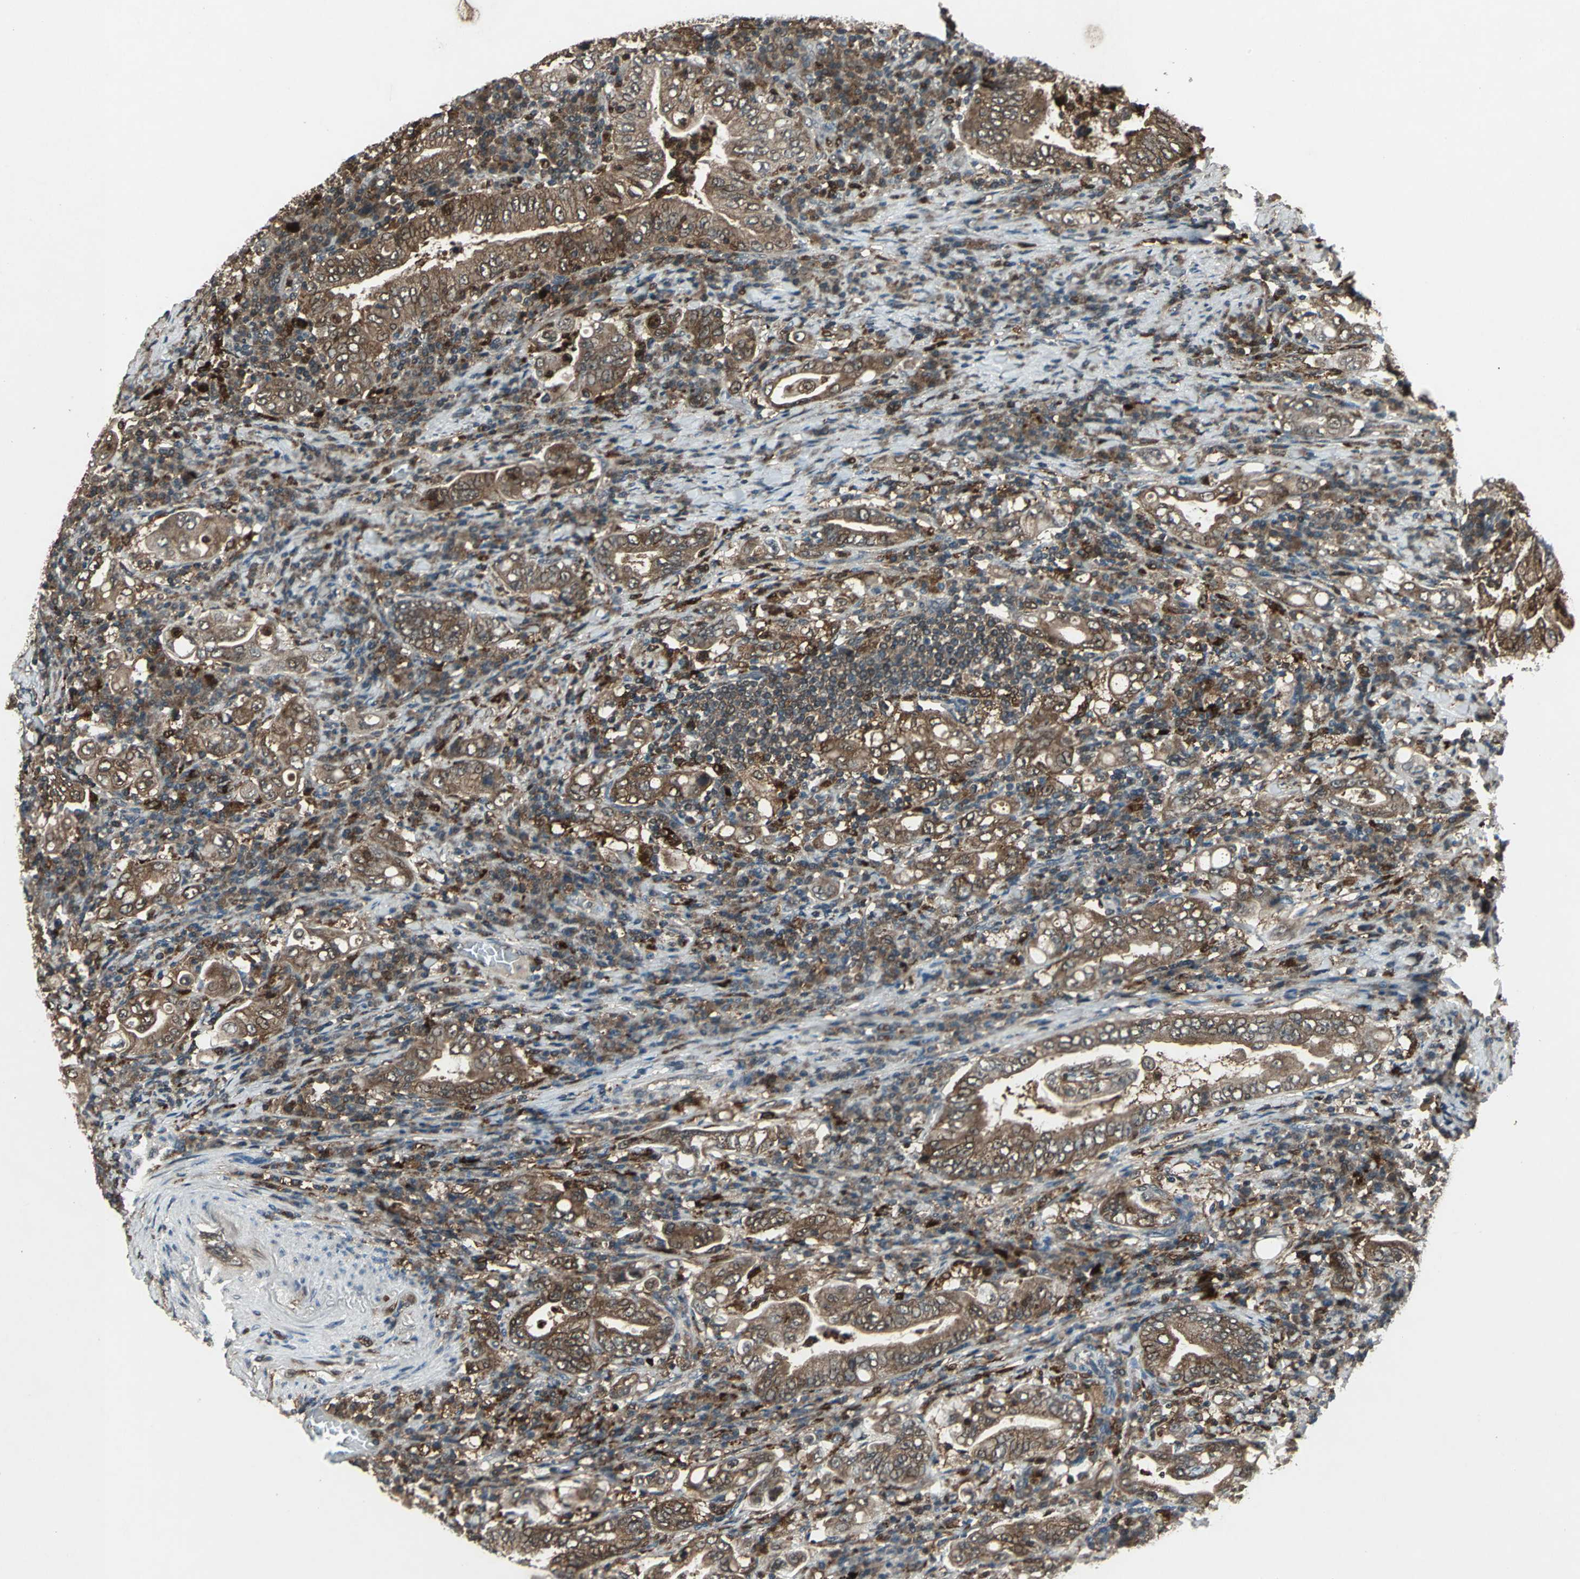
{"staining": {"intensity": "strong", "quantity": ">75%", "location": "cytoplasmic/membranous"}, "tissue": "stomach cancer", "cell_type": "Tumor cells", "image_type": "cancer", "snomed": [{"axis": "morphology", "description": "Normal tissue, NOS"}, {"axis": "morphology", "description": "Adenocarcinoma, NOS"}, {"axis": "topography", "description": "Esophagus"}, {"axis": "topography", "description": "Stomach, upper"}, {"axis": "topography", "description": "Peripheral nerve tissue"}], "caption": "This photomicrograph reveals immunohistochemistry staining of human stomach adenocarcinoma, with high strong cytoplasmic/membranous expression in approximately >75% of tumor cells.", "gene": "PYCARD", "patient": {"sex": "male", "age": 62}}